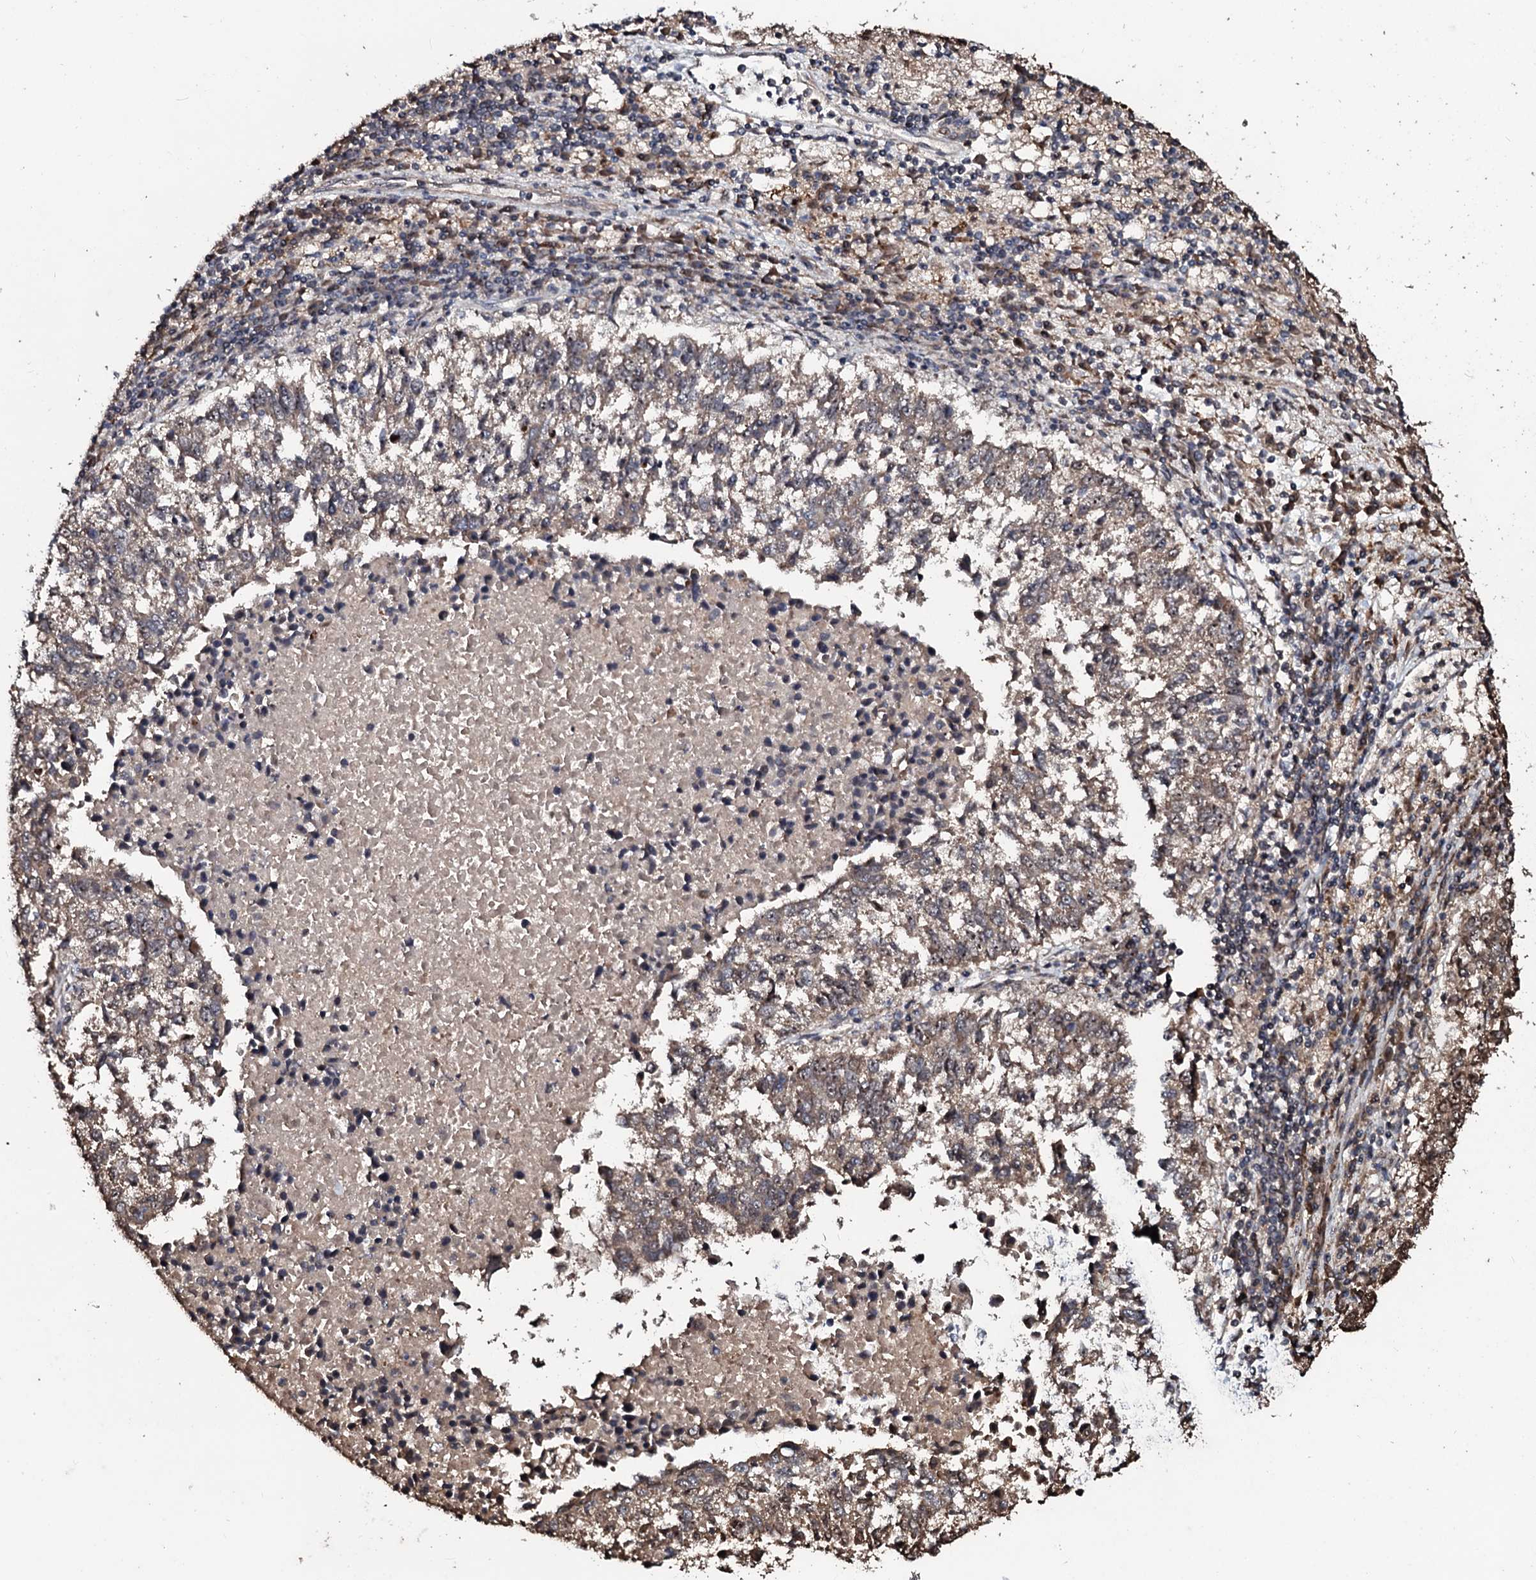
{"staining": {"intensity": "weak", "quantity": ">75%", "location": "cytoplasmic/membranous"}, "tissue": "lung cancer", "cell_type": "Tumor cells", "image_type": "cancer", "snomed": [{"axis": "morphology", "description": "Squamous cell carcinoma, NOS"}, {"axis": "topography", "description": "Lung"}], "caption": "Lung cancer stained for a protein demonstrates weak cytoplasmic/membranous positivity in tumor cells.", "gene": "SUPT7L", "patient": {"sex": "male", "age": 73}}